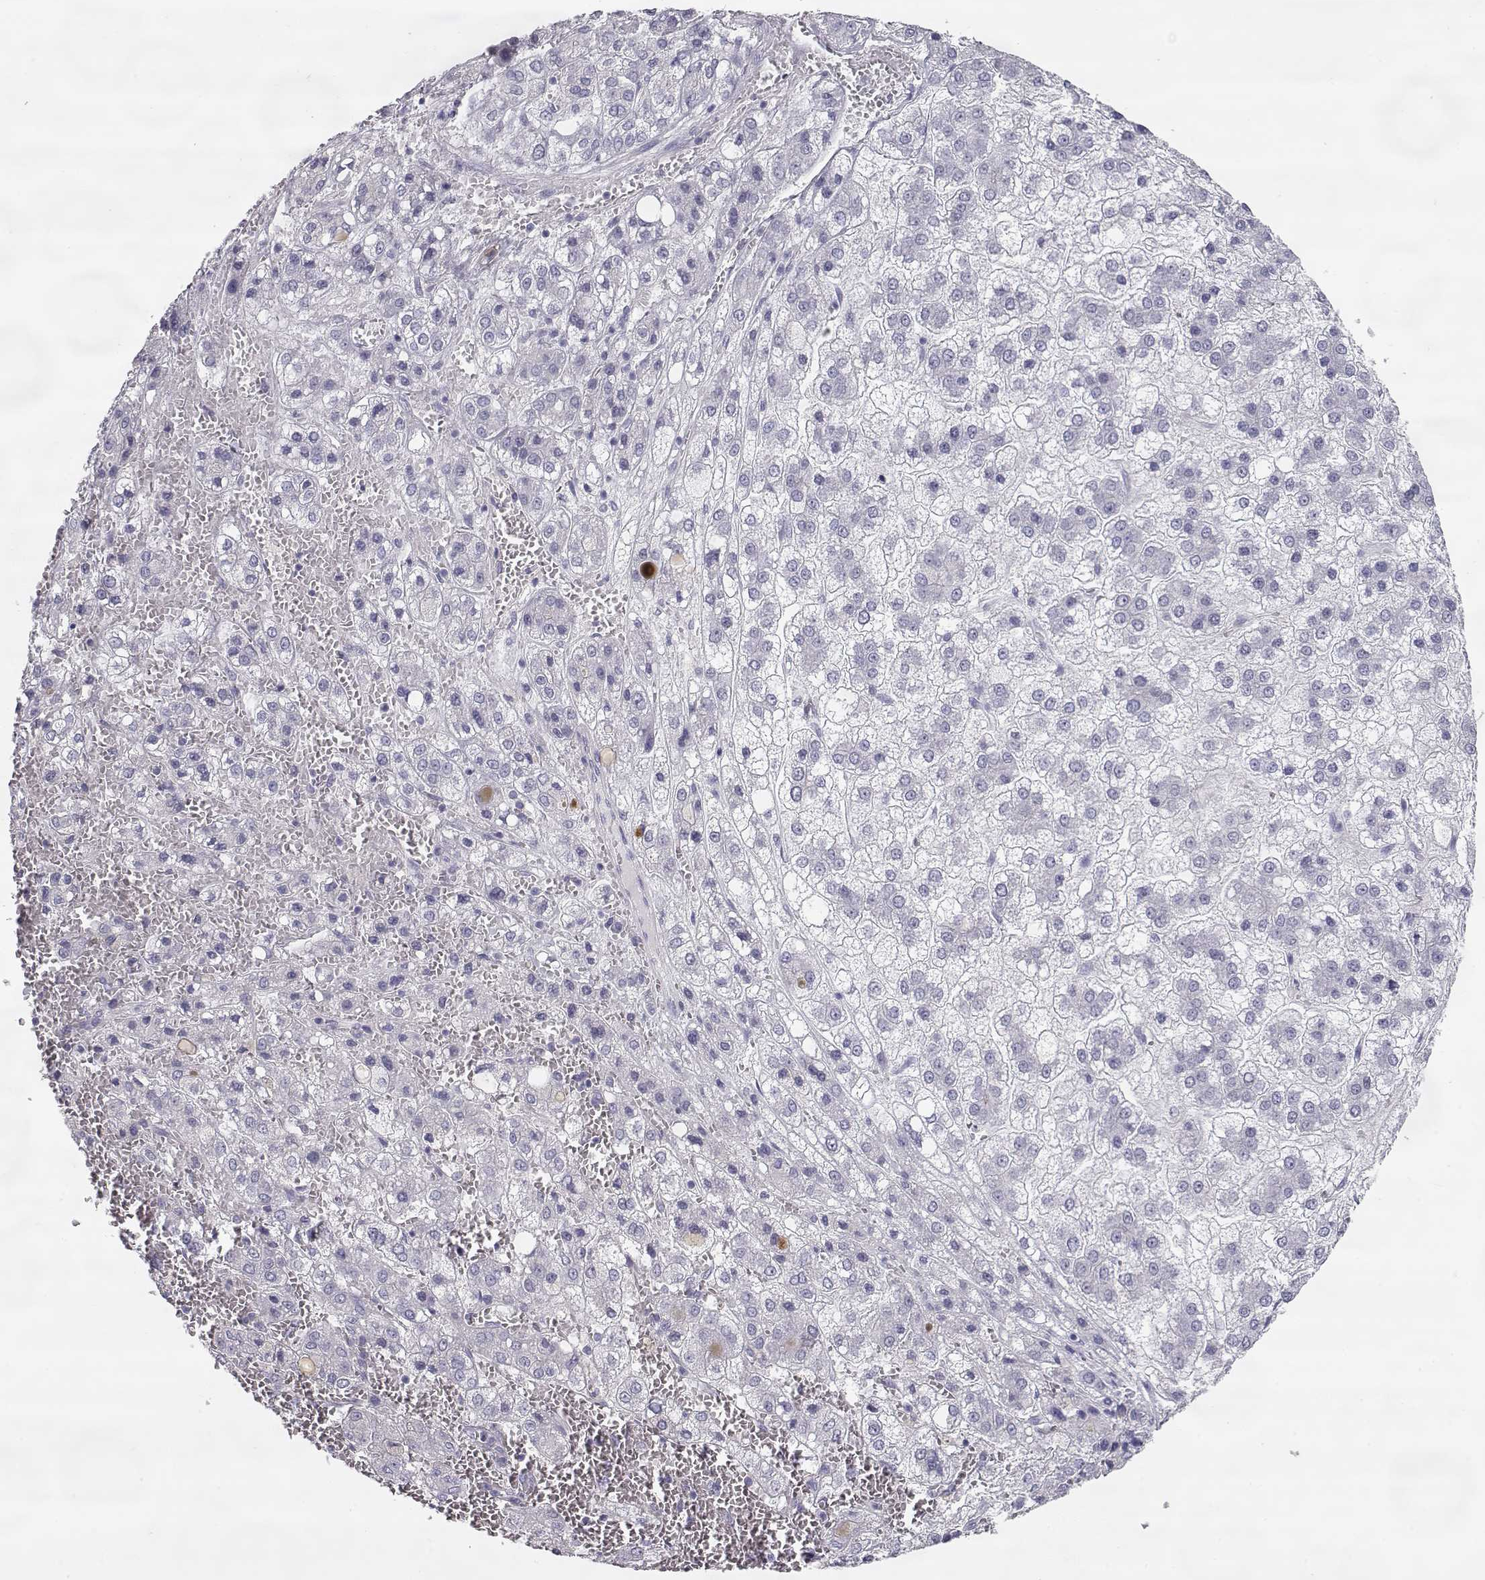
{"staining": {"intensity": "negative", "quantity": "none", "location": "none"}, "tissue": "liver cancer", "cell_type": "Tumor cells", "image_type": "cancer", "snomed": [{"axis": "morphology", "description": "Carcinoma, Hepatocellular, NOS"}, {"axis": "topography", "description": "Liver"}], "caption": "Liver hepatocellular carcinoma was stained to show a protein in brown. There is no significant expression in tumor cells. (Brightfield microscopy of DAB (3,3'-diaminobenzidine) immunohistochemistry (IHC) at high magnification).", "gene": "SLITRK3", "patient": {"sex": "male", "age": 73}}